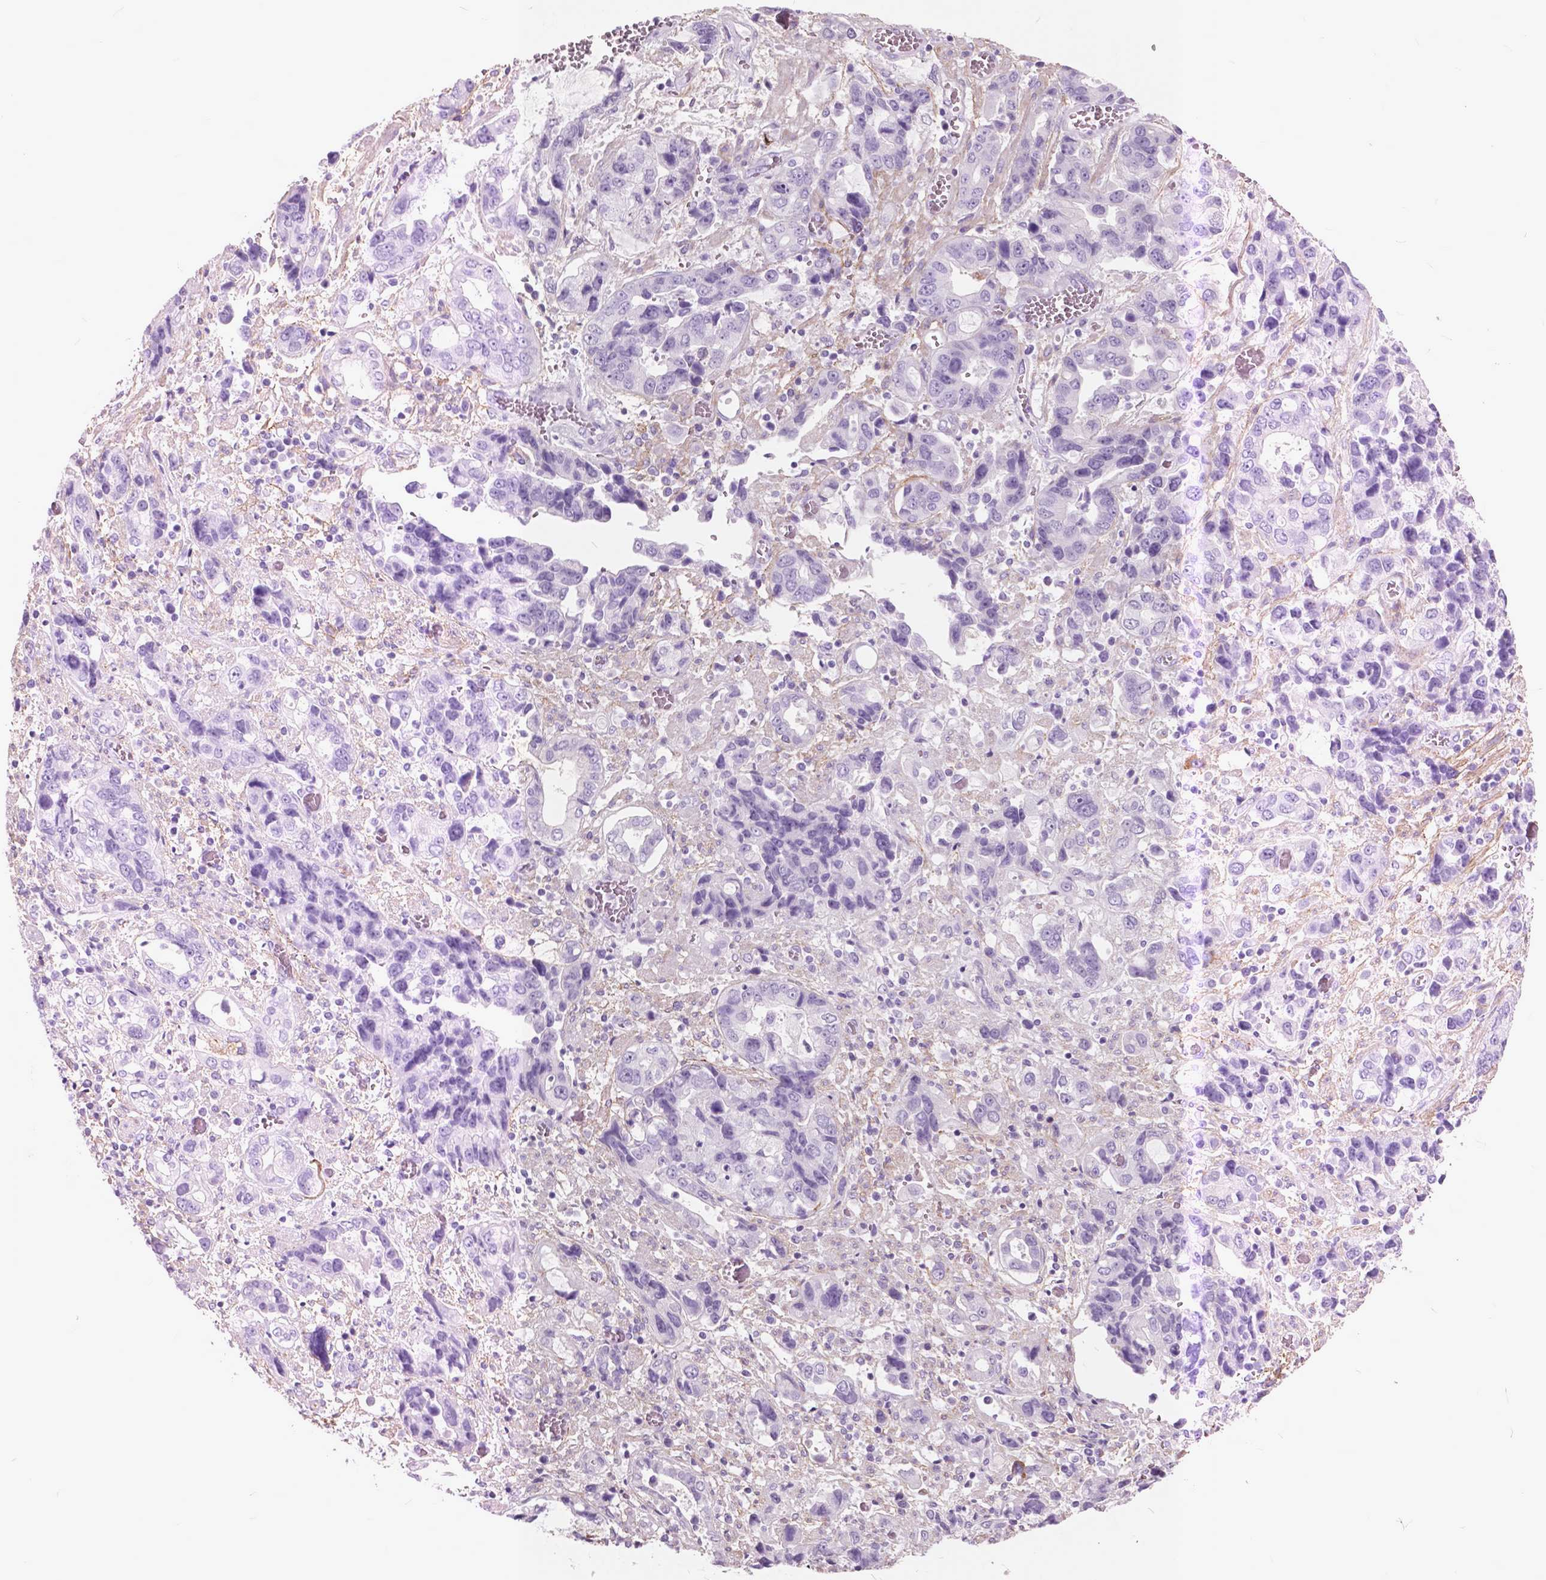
{"staining": {"intensity": "negative", "quantity": "none", "location": "none"}, "tissue": "stomach cancer", "cell_type": "Tumor cells", "image_type": "cancer", "snomed": [{"axis": "morphology", "description": "Adenocarcinoma, NOS"}, {"axis": "topography", "description": "Stomach, upper"}], "caption": "Tumor cells show no significant protein positivity in adenocarcinoma (stomach).", "gene": "GDF9", "patient": {"sex": "female", "age": 81}}